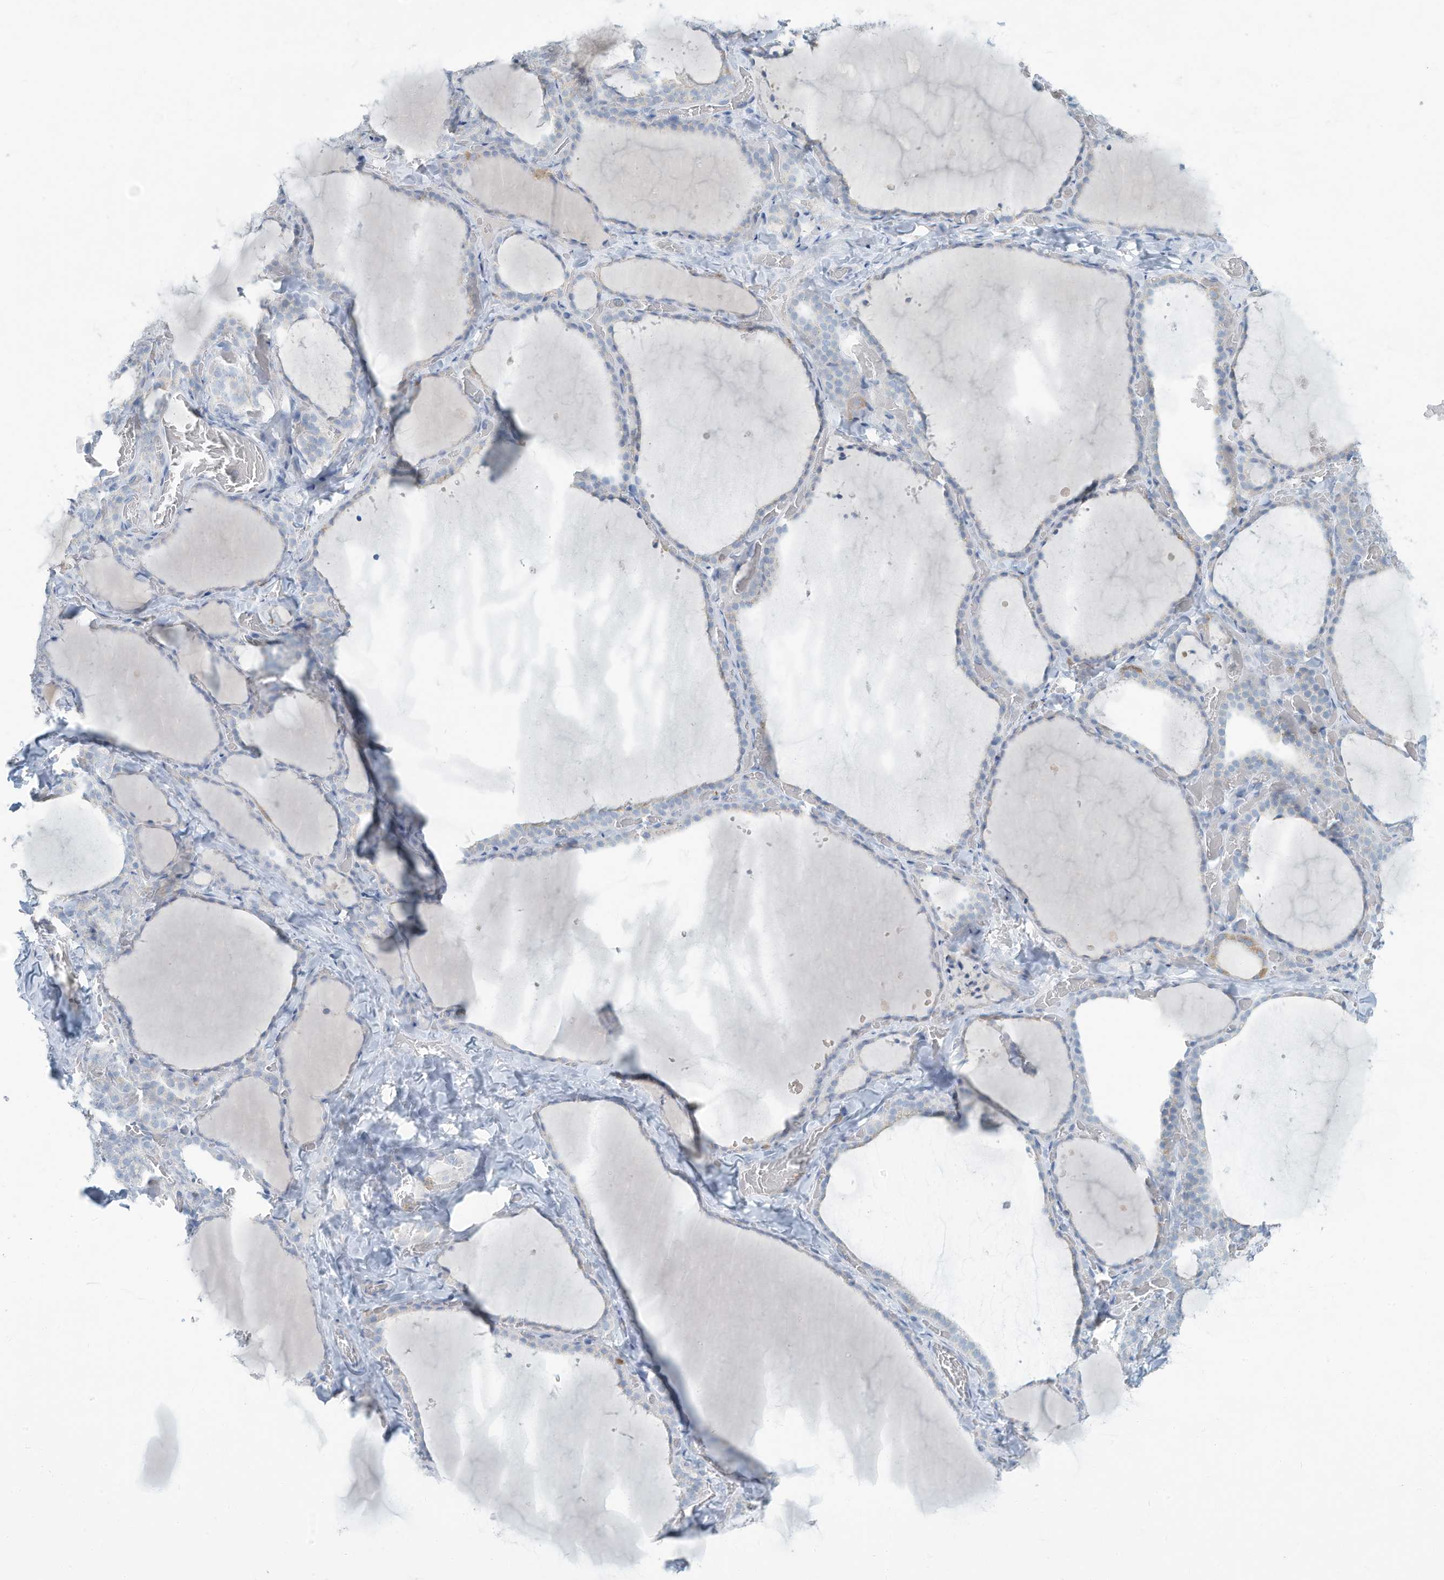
{"staining": {"intensity": "negative", "quantity": "none", "location": "none"}, "tissue": "thyroid gland", "cell_type": "Glandular cells", "image_type": "normal", "snomed": [{"axis": "morphology", "description": "Normal tissue, NOS"}, {"axis": "topography", "description": "Thyroid gland"}], "caption": "Glandular cells are negative for protein expression in benign human thyroid gland. Nuclei are stained in blue.", "gene": "ERI2", "patient": {"sex": "female", "age": 22}}